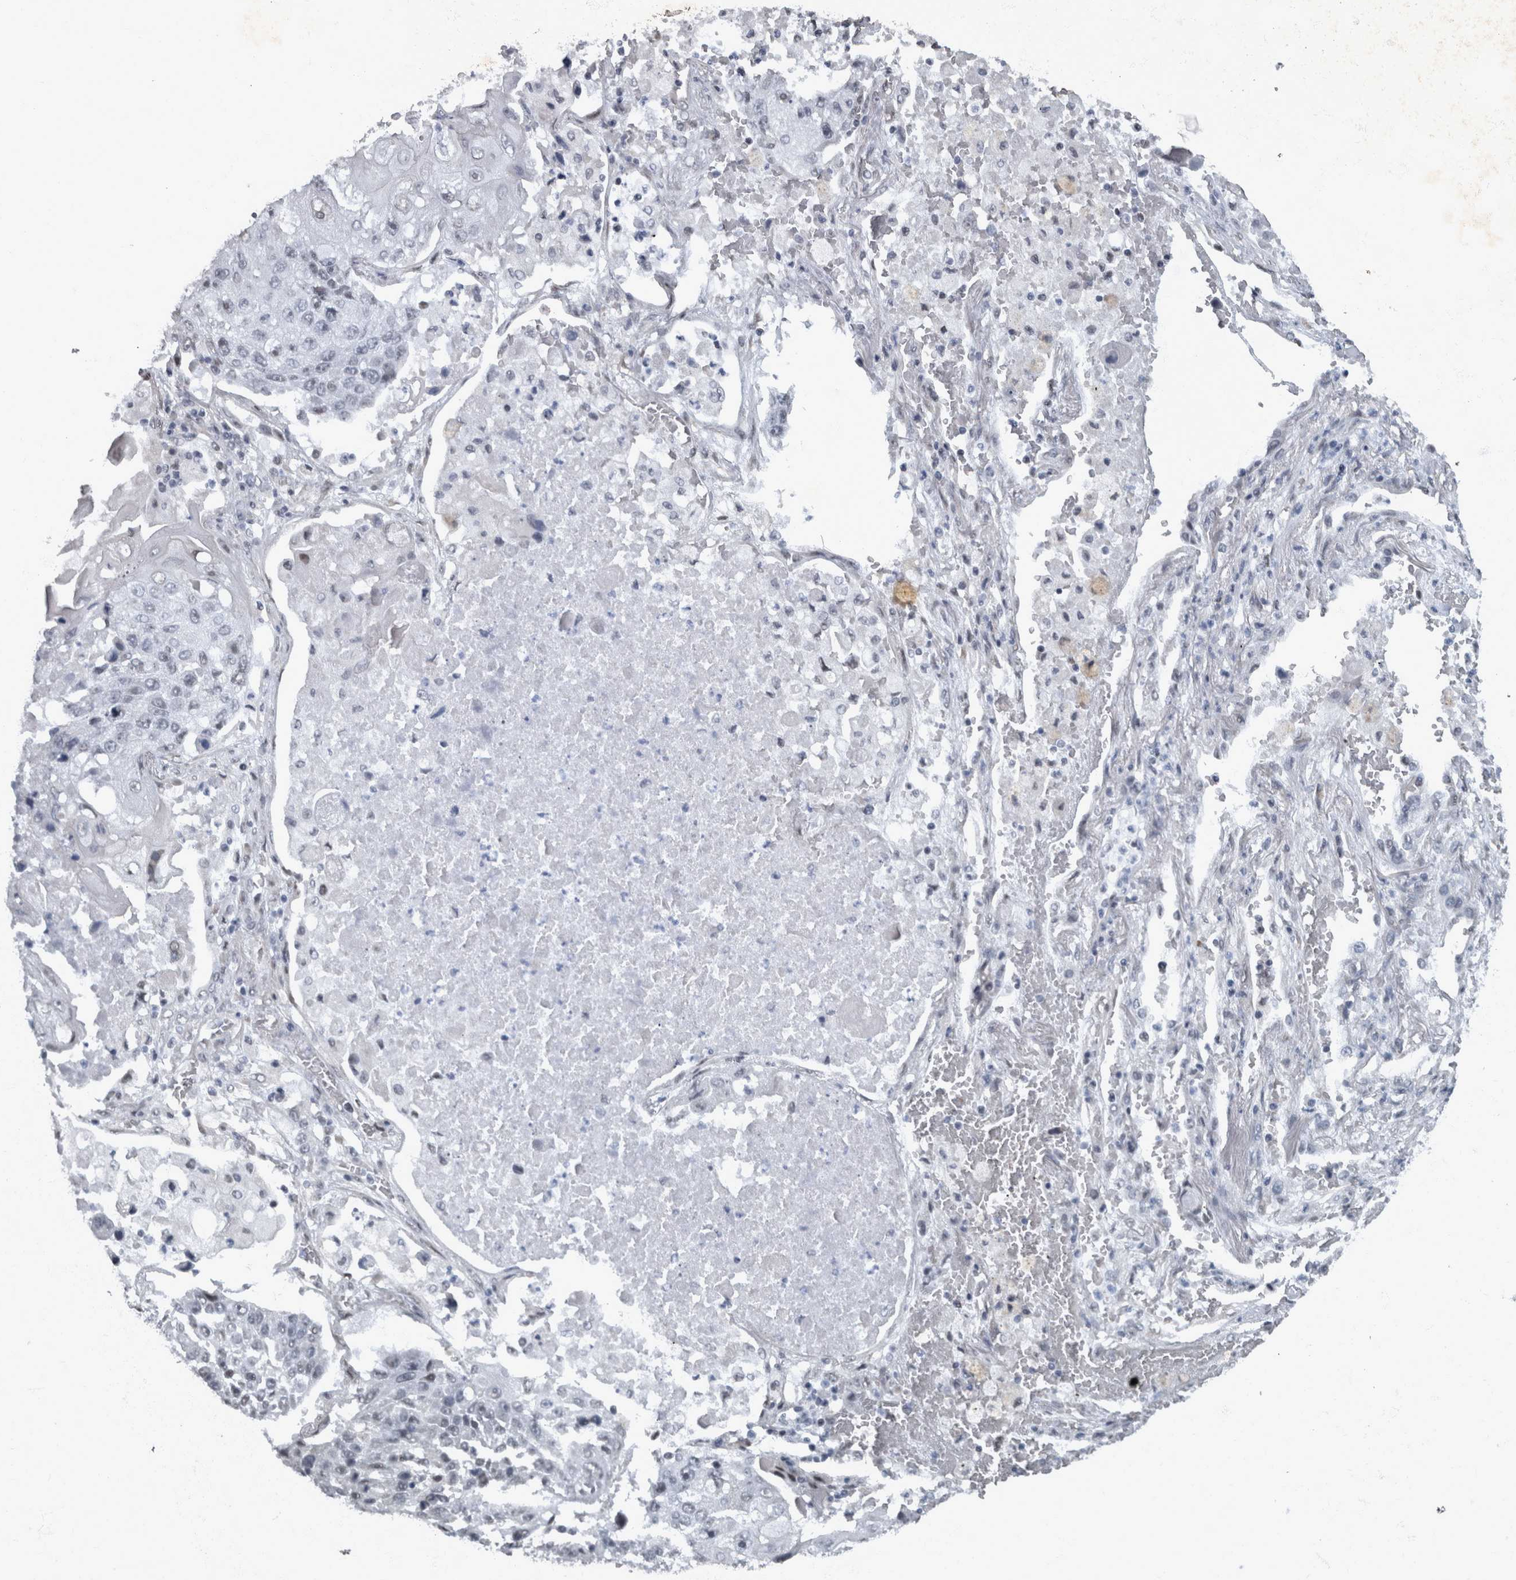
{"staining": {"intensity": "negative", "quantity": "none", "location": "none"}, "tissue": "lung cancer", "cell_type": "Tumor cells", "image_type": "cancer", "snomed": [{"axis": "morphology", "description": "Squamous cell carcinoma, NOS"}, {"axis": "topography", "description": "Lung"}], "caption": "IHC image of neoplastic tissue: lung cancer (squamous cell carcinoma) stained with DAB (3,3'-diaminobenzidine) reveals no significant protein staining in tumor cells.", "gene": "WDR33", "patient": {"sex": "male", "age": 61}}